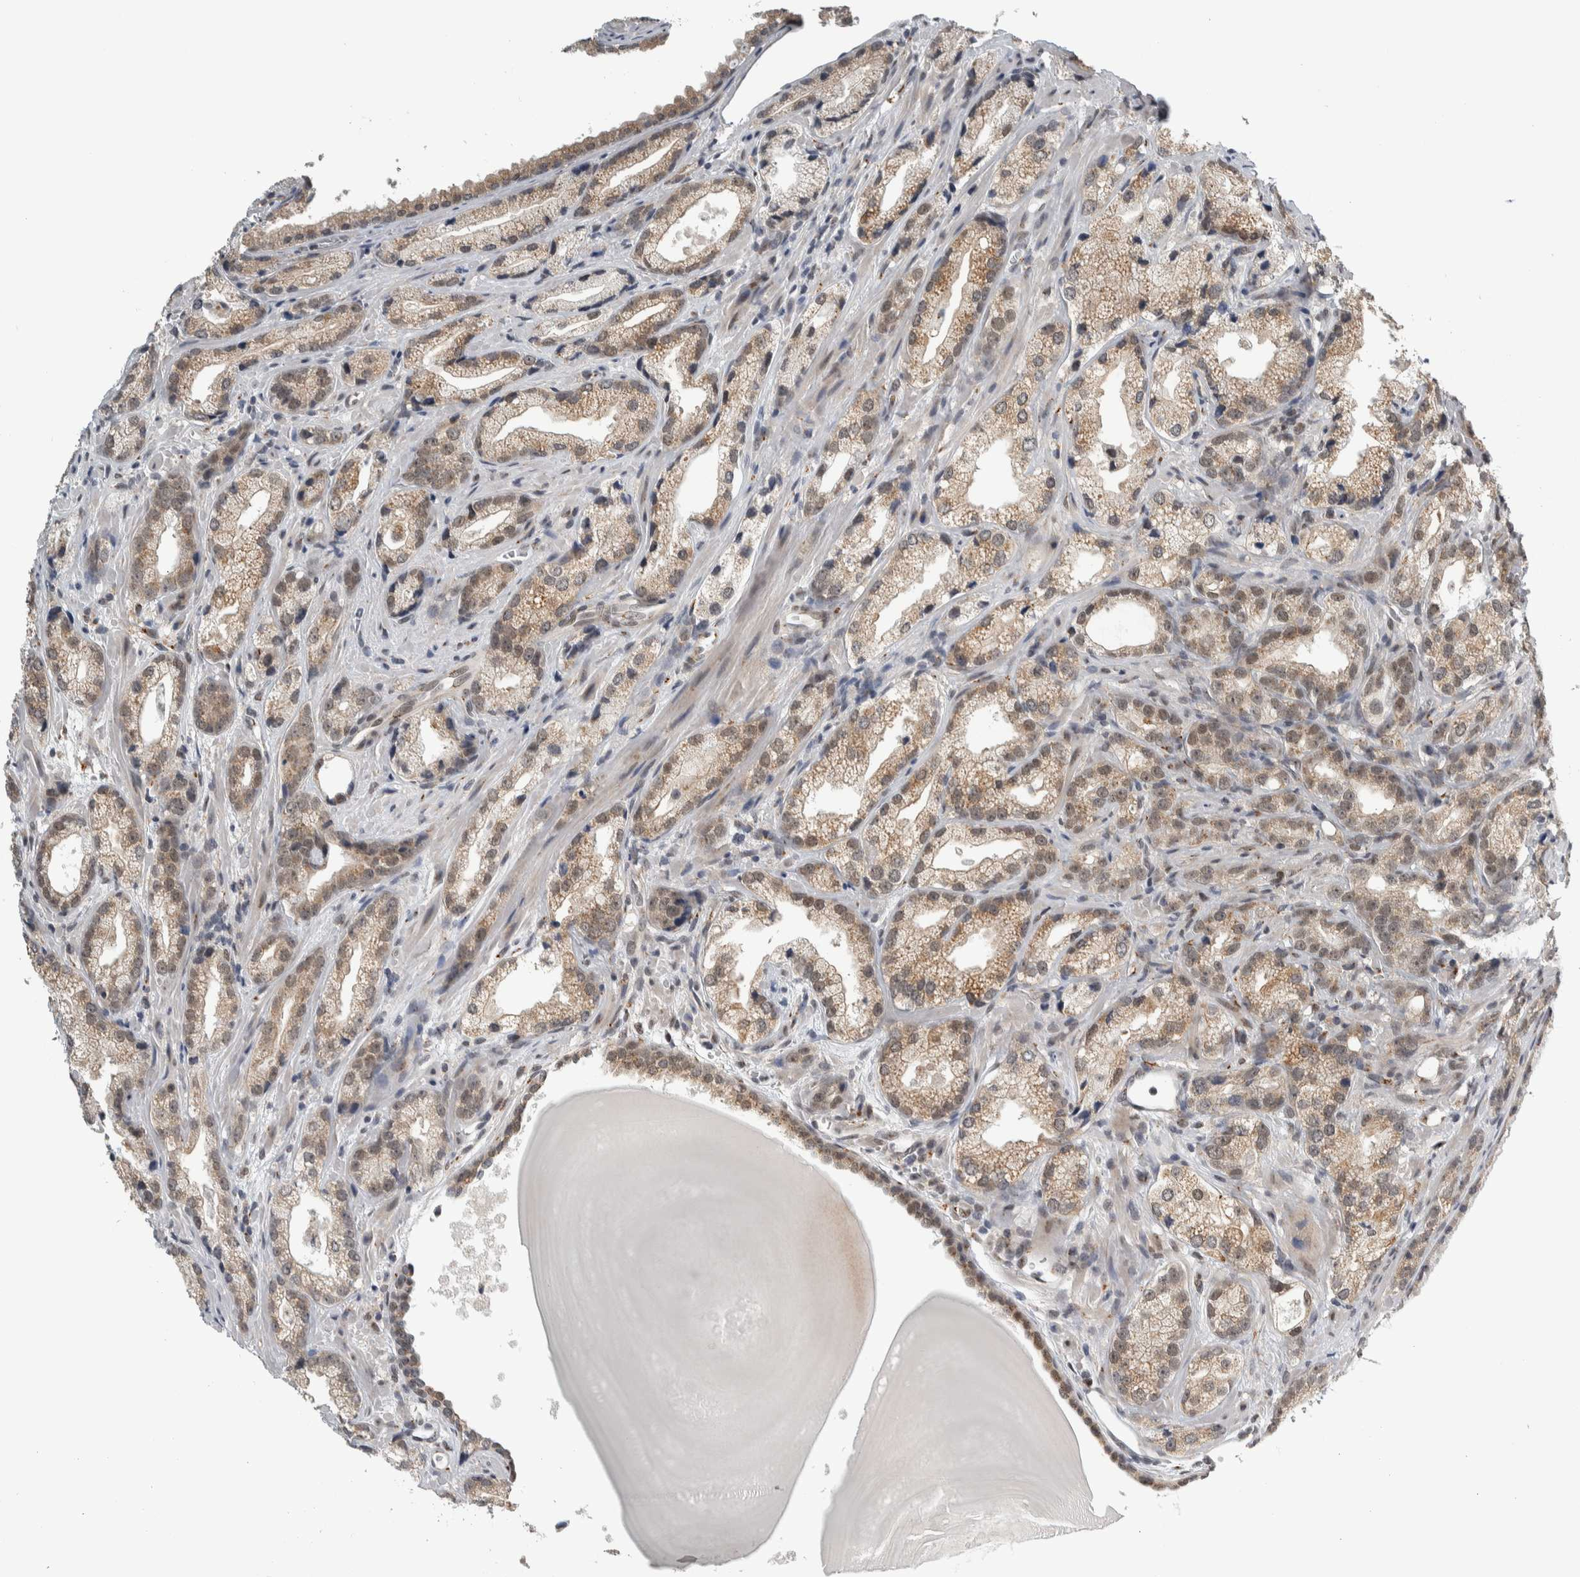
{"staining": {"intensity": "moderate", "quantity": ">75%", "location": "cytoplasmic/membranous"}, "tissue": "prostate cancer", "cell_type": "Tumor cells", "image_type": "cancer", "snomed": [{"axis": "morphology", "description": "Adenocarcinoma, High grade"}, {"axis": "topography", "description": "Prostate"}], "caption": "Immunohistochemistry photomicrograph of neoplastic tissue: high-grade adenocarcinoma (prostate) stained using immunohistochemistry displays medium levels of moderate protein expression localized specifically in the cytoplasmic/membranous of tumor cells, appearing as a cytoplasmic/membranous brown color.", "gene": "ZMYND8", "patient": {"sex": "male", "age": 63}}